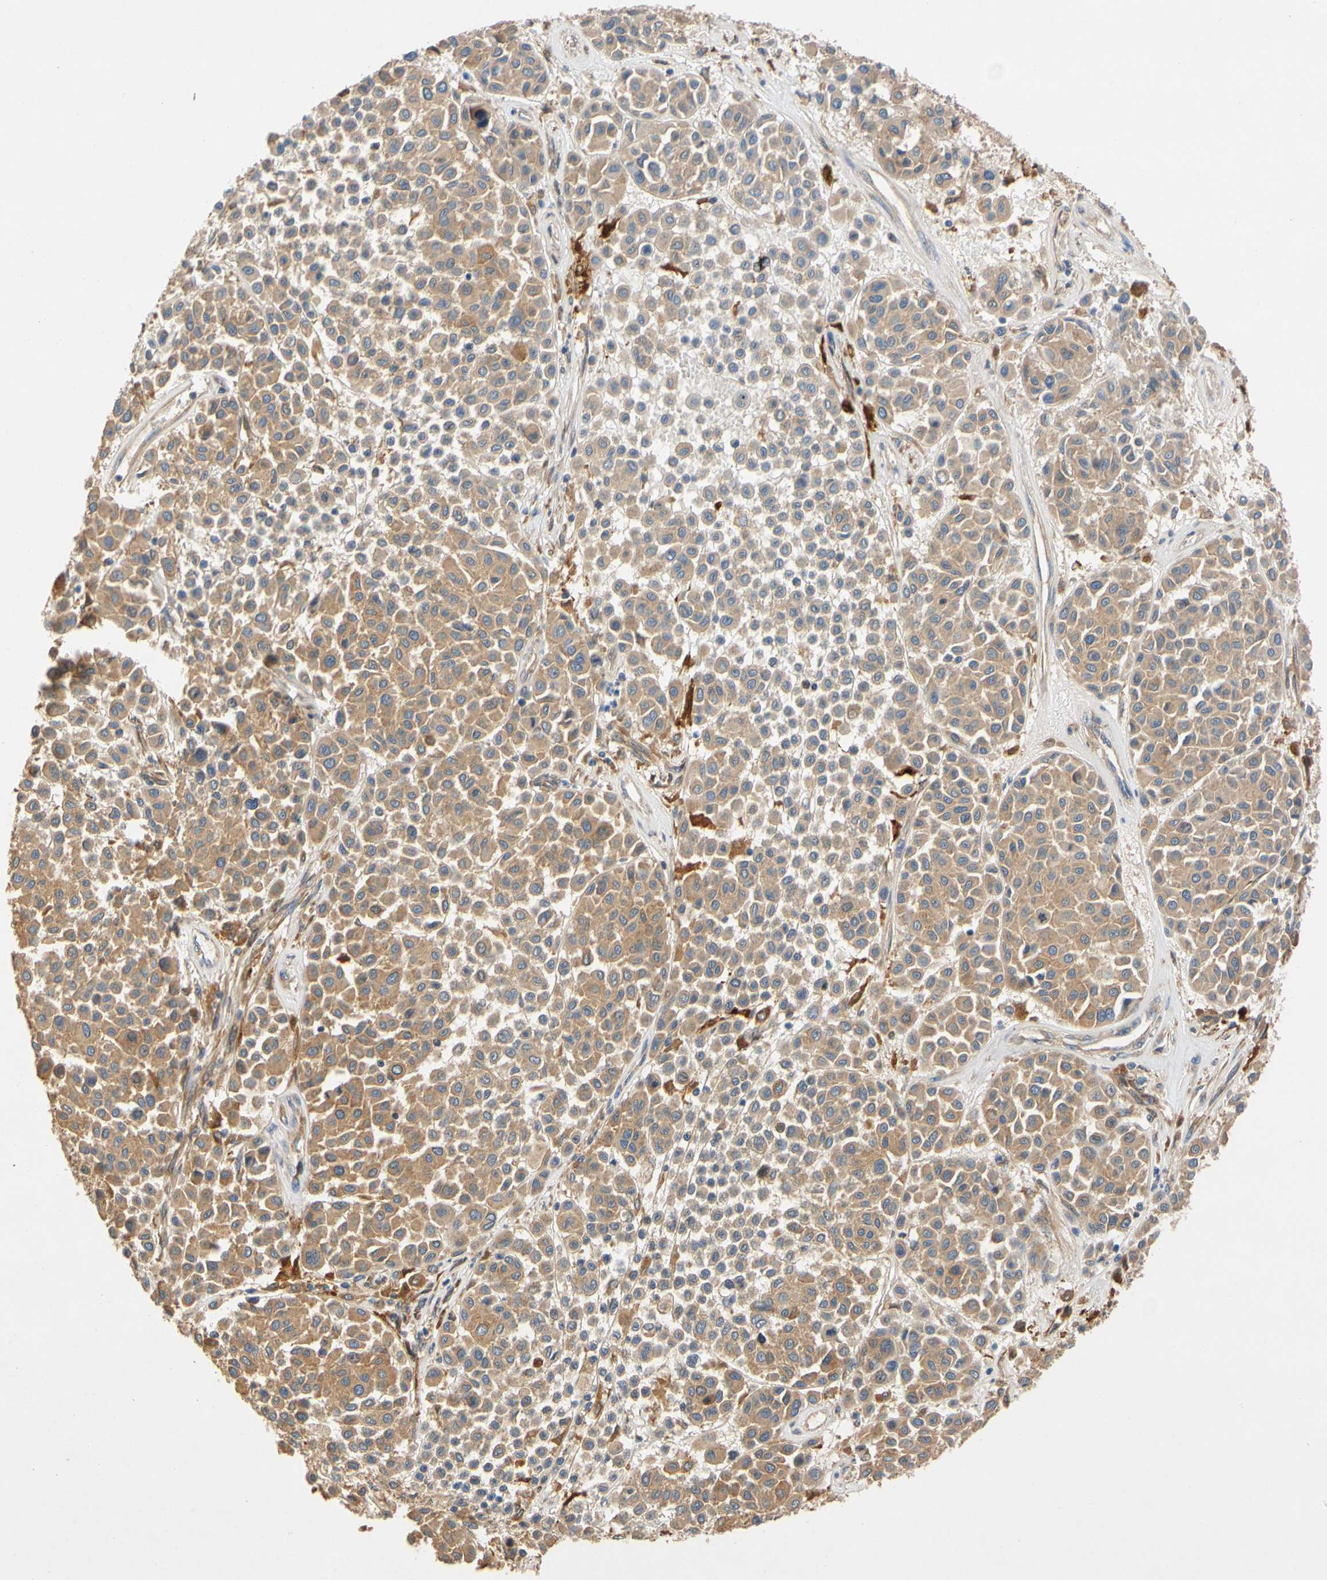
{"staining": {"intensity": "moderate", "quantity": ">75%", "location": "cytoplasmic/membranous"}, "tissue": "melanoma", "cell_type": "Tumor cells", "image_type": "cancer", "snomed": [{"axis": "morphology", "description": "Malignant melanoma, Metastatic site"}, {"axis": "topography", "description": "Soft tissue"}], "caption": "Melanoma tissue exhibits moderate cytoplasmic/membranous positivity in approximately >75% of tumor cells", "gene": "USP46", "patient": {"sex": "male", "age": 41}}